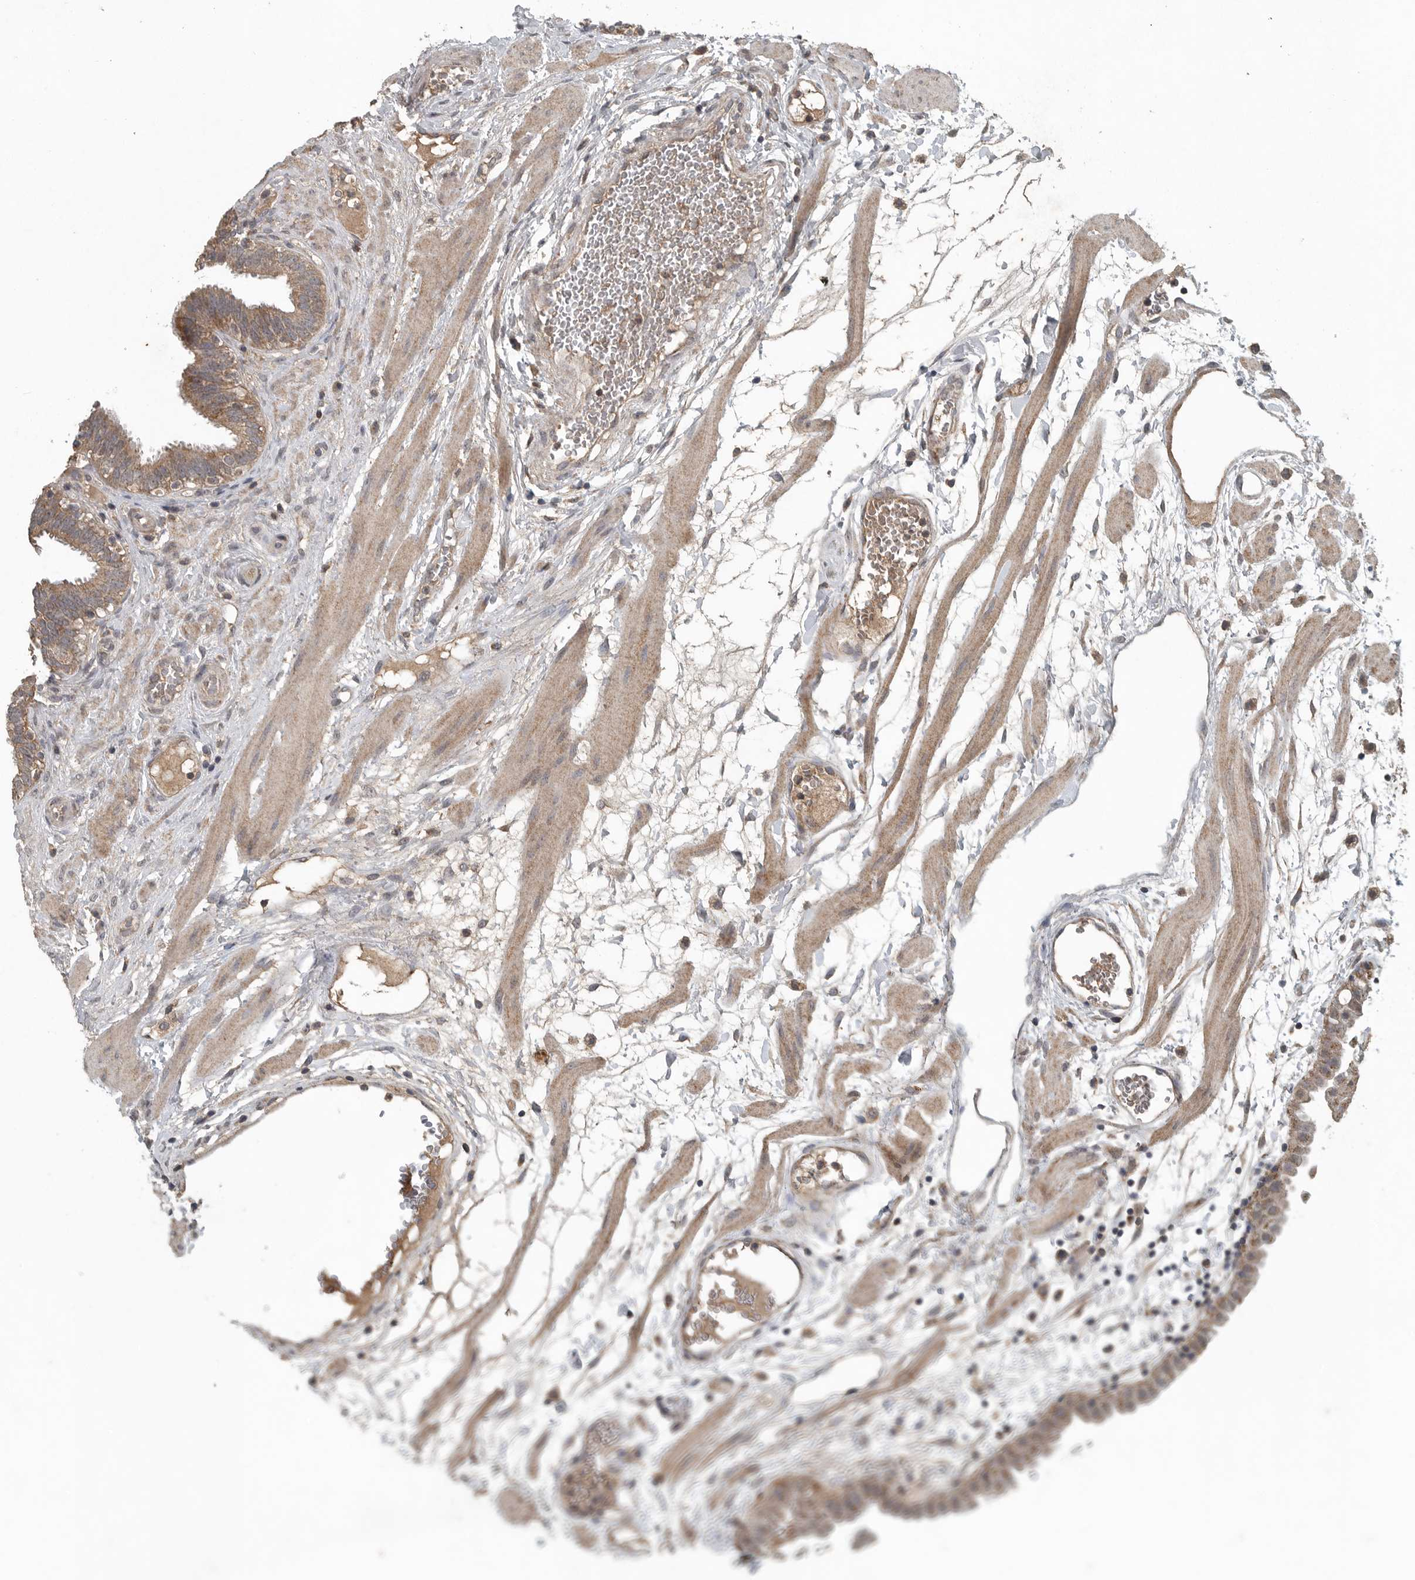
{"staining": {"intensity": "moderate", "quantity": ">75%", "location": "cytoplasmic/membranous"}, "tissue": "fallopian tube", "cell_type": "Glandular cells", "image_type": "normal", "snomed": [{"axis": "morphology", "description": "Normal tissue, NOS"}, {"axis": "topography", "description": "Fallopian tube"}, {"axis": "topography", "description": "Placenta"}], "caption": "Brown immunohistochemical staining in unremarkable fallopian tube demonstrates moderate cytoplasmic/membranous staining in about >75% of glandular cells. (Brightfield microscopy of DAB IHC at high magnification).", "gene": "IL6ST", "patient": {"sex": "female", "age": 32}}